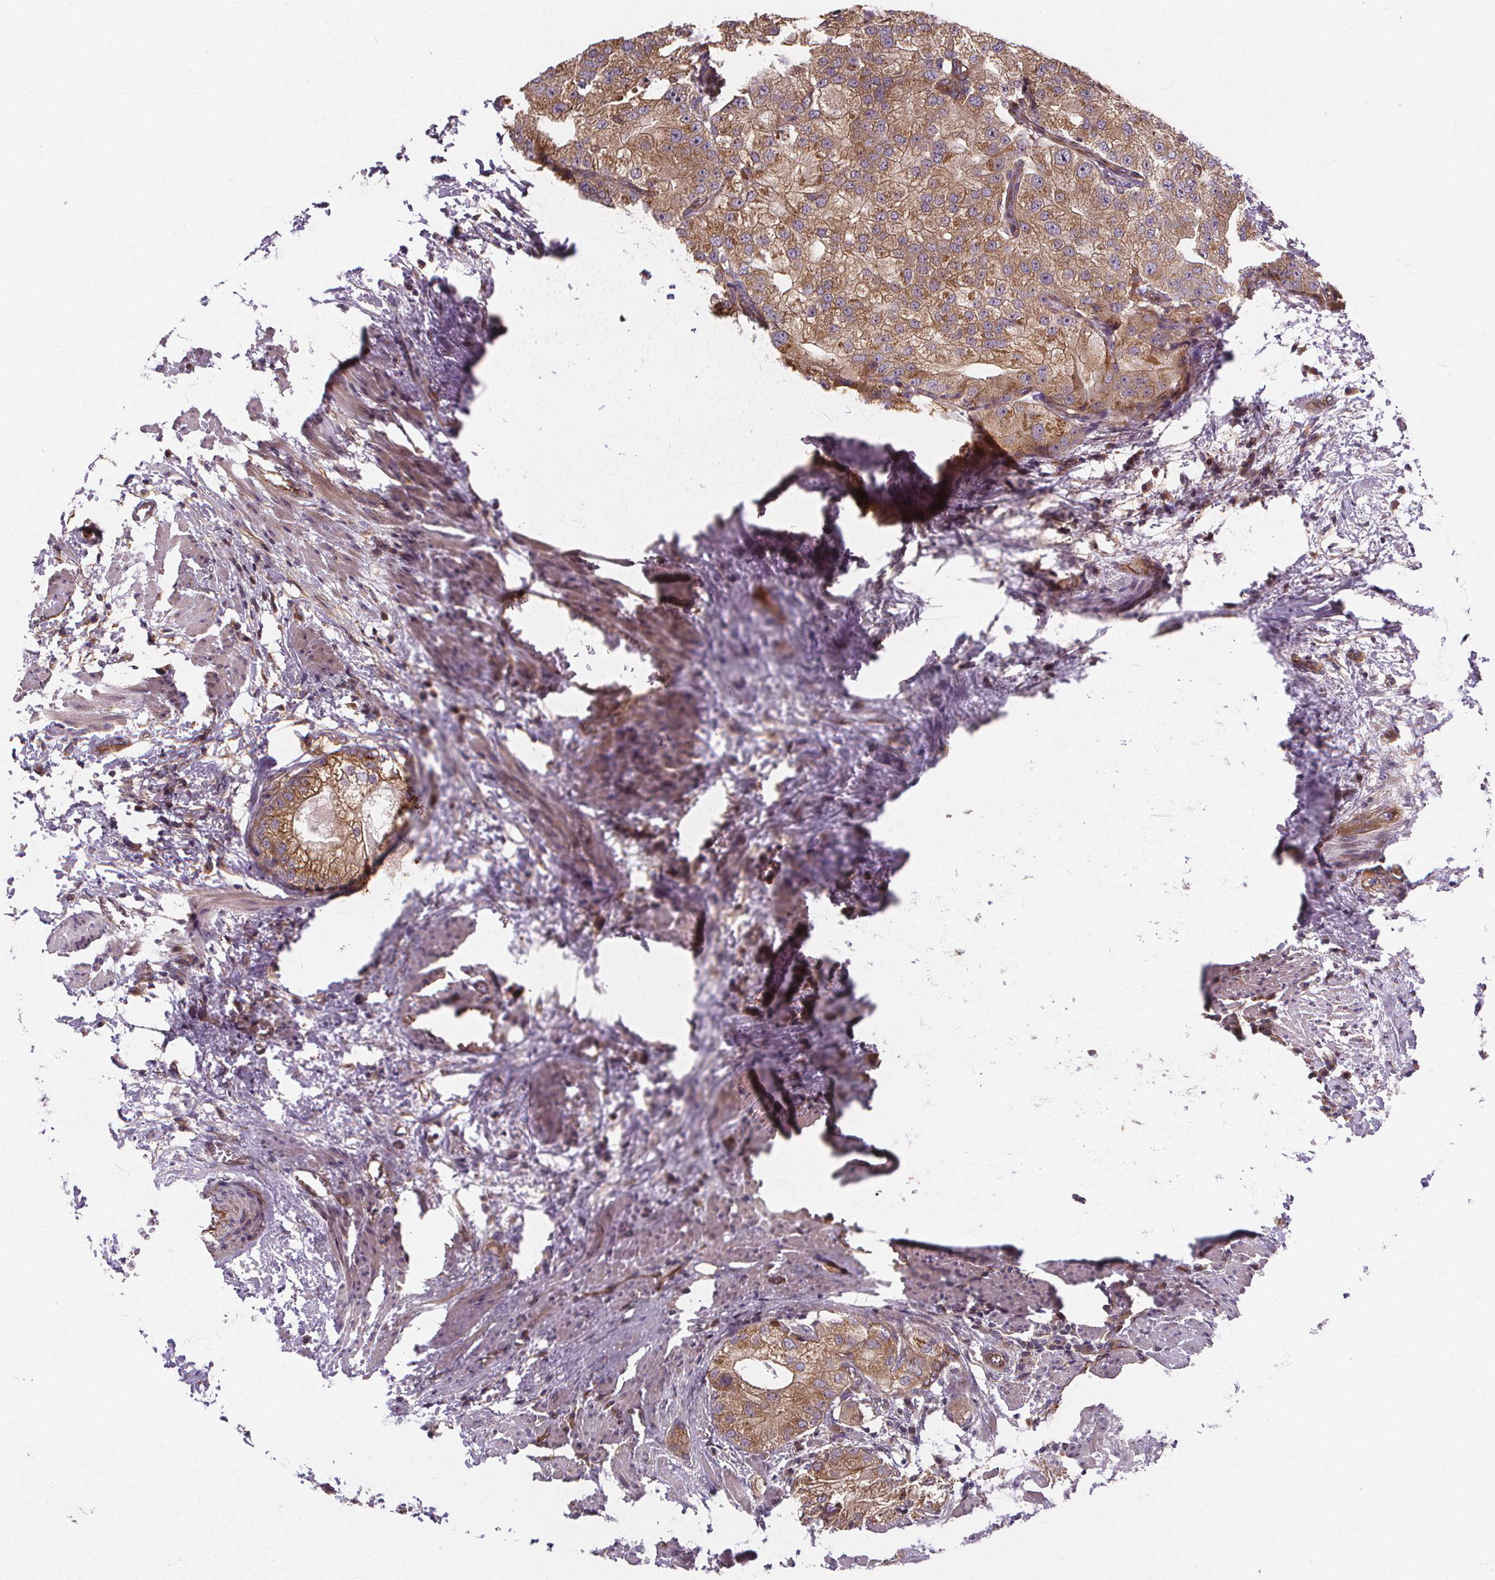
{"staining": {"intensity": "strong", "quantity": ">75%", "location": "cytoplasmic/membranous"}, "tissue": "prostate cancer", "cell_type": "Tumor cells", "image_type": "cancer", "snomed": [{"axis": "morphology", "description": "Adenocarcinoma, High grade"}, {"axis": "topography", "description": "Prostate"}], "caption": "High-power microscopy captured an immunohistochemistry histopathology image of prostate cancer (high-grade adenocarcinoma), revealing strong cytoplasmic/membranous positivity in about >75% of tumor cells.", "gene": "CLINT1", "patient": {"sex": "male", "age": 70}}